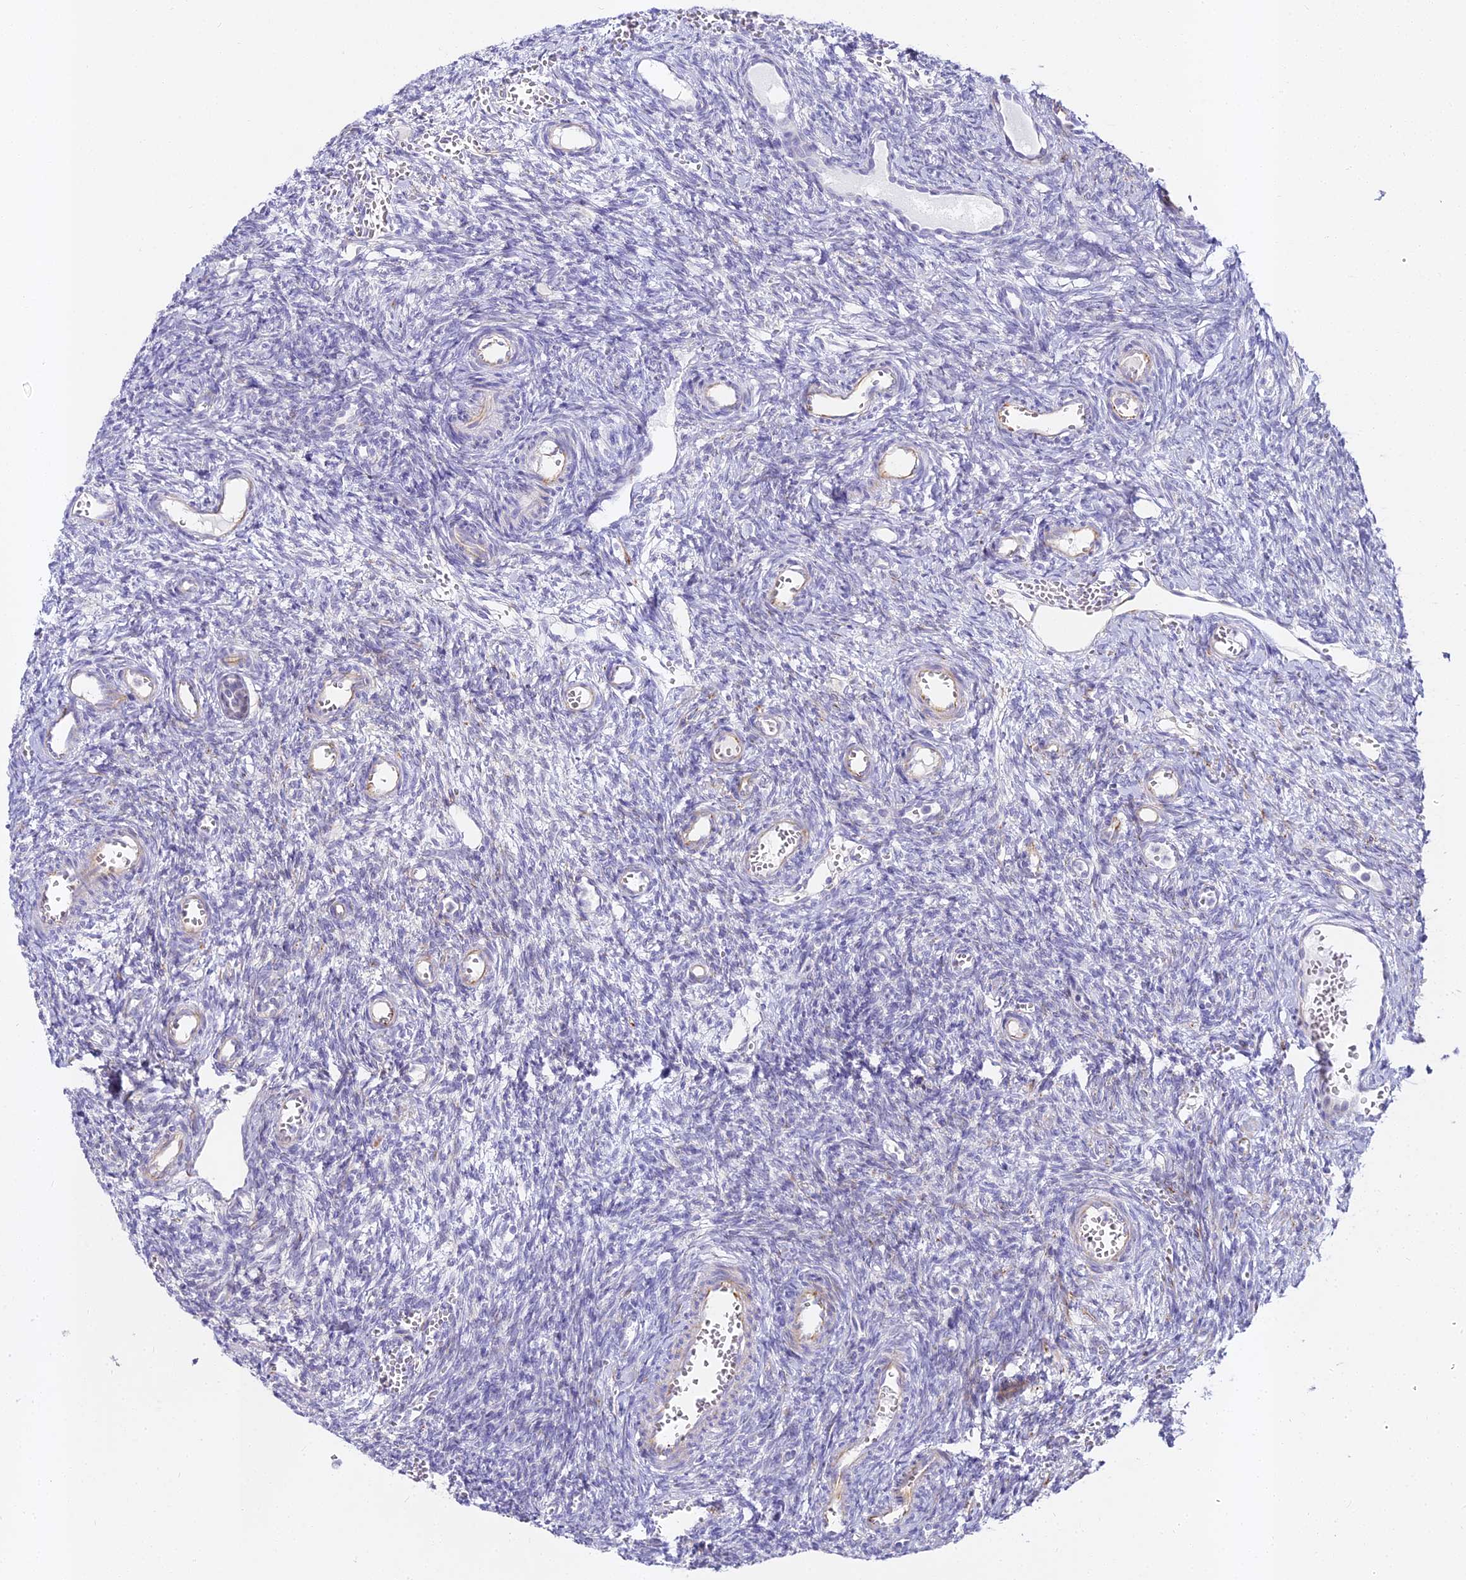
{"staining": {"intensity": "negative", "quantity": "none", "location": "none"}, "tissue": "ovary", "cell_type": "Follicle cells", "image_type": "normal", "snomed": [{"axis": "morphology", "description": "Normal tissue, NOS"}, {"axis": "topography", "description": "Ovary"}], "caption": "High magnification brightfield microscopy of unremarkable ovary stained with DAB (brown) and counterstained with hematoxylin (blue): follicle cells show no significant expression.", "gene": "ALPG", "patient": {"sex": "female", "age": 39}}